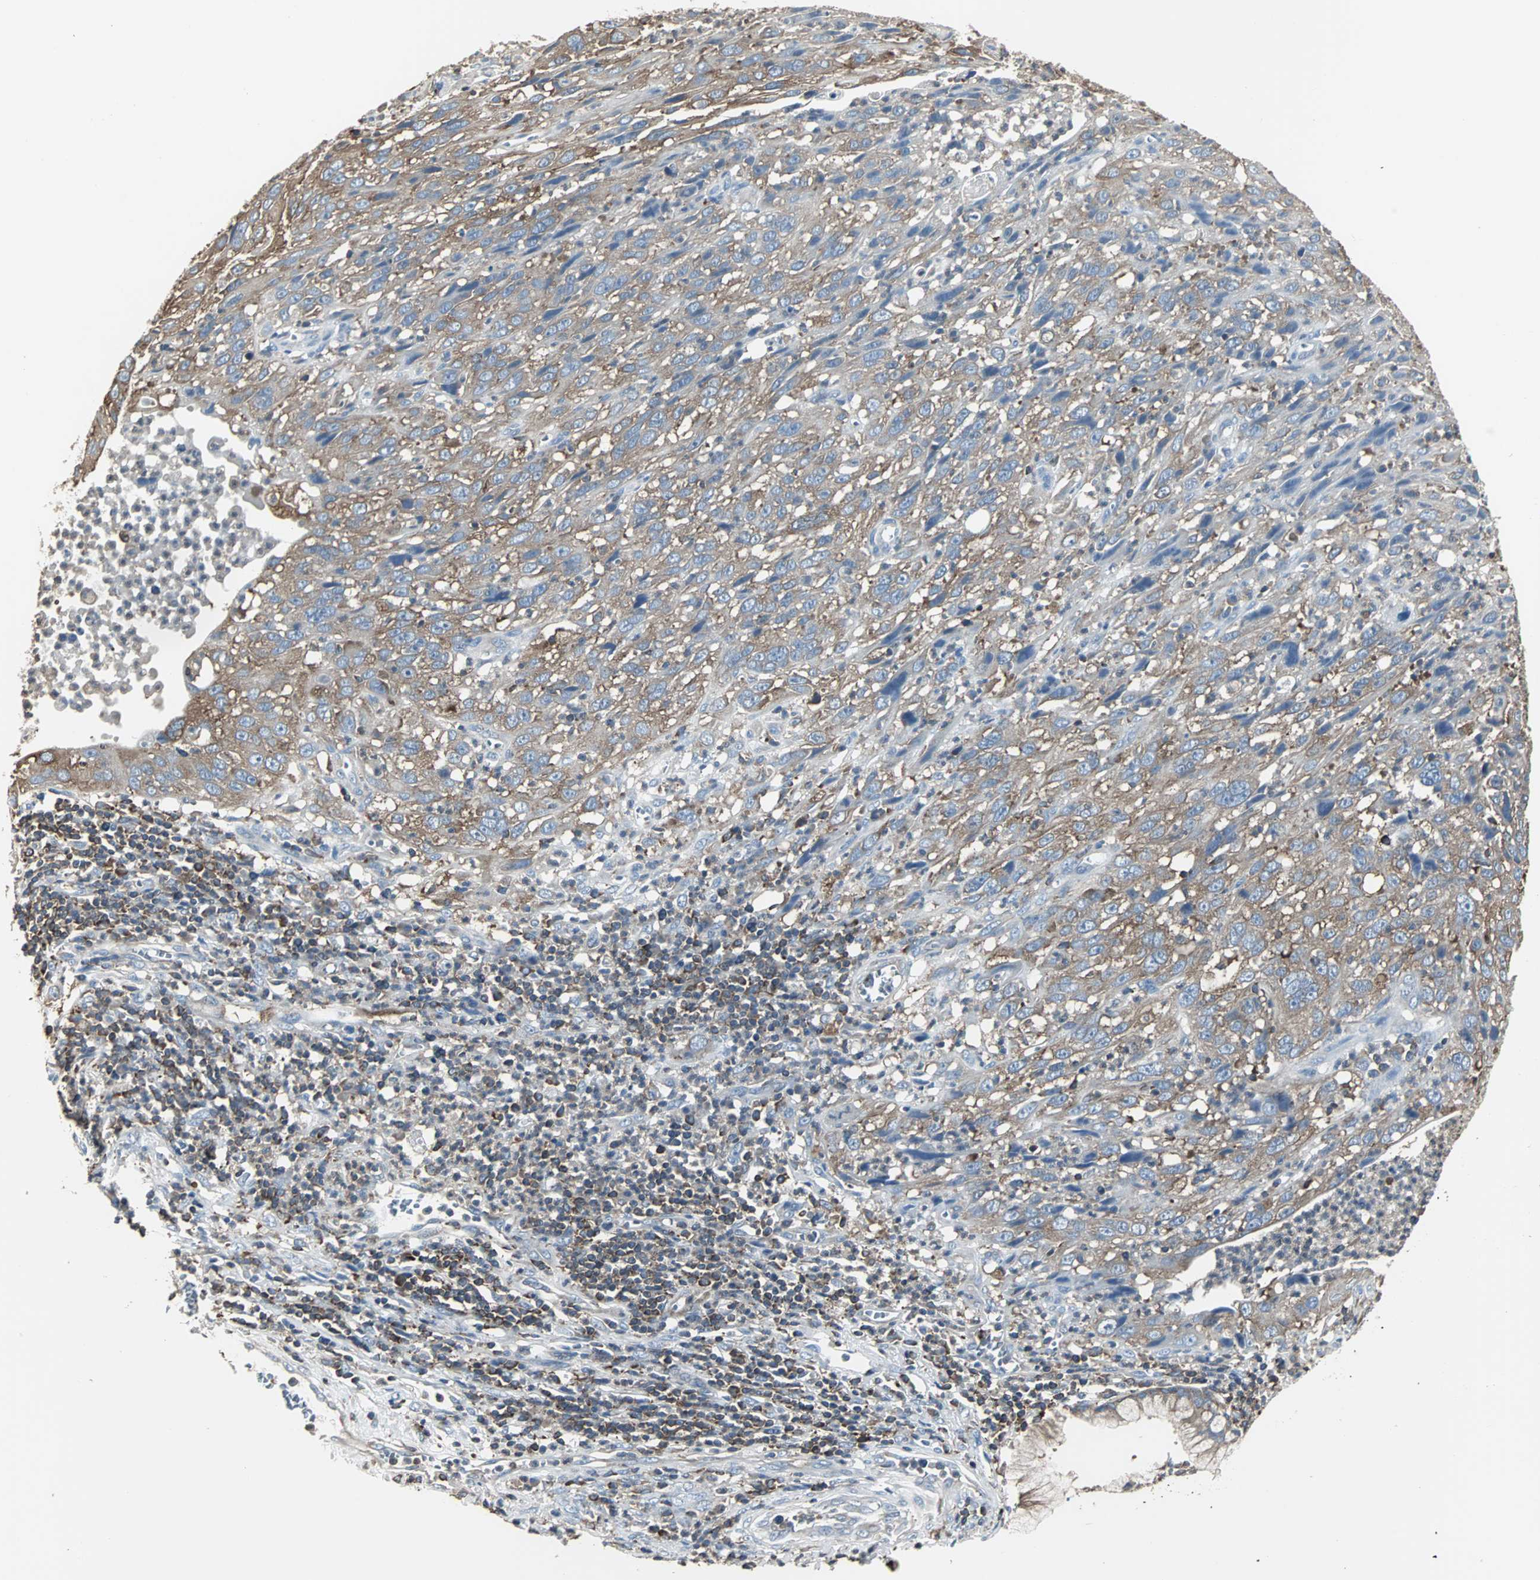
{"staining": {"intensity": "moderate", "quantity": ">75%", "location": "cytoplasmic/membranous"}, "tissue": "cervical cancer", "cell_type": "Tumor cells", "image_type": "cancer", "snomed": [{"axis": "morphology", "description": "Squamous cell carcinoma, NOS"}, {"axis": "topography", "description": "Cervix"}], "caption": "Protein staining displays moderate cytoplasmic/membranous positivity in approximately >75% of tumor cells in squamous cell carcinoma (cervical).", "gene": "LRRFIP1", "patient": {"sex": "female", "age": 32}}